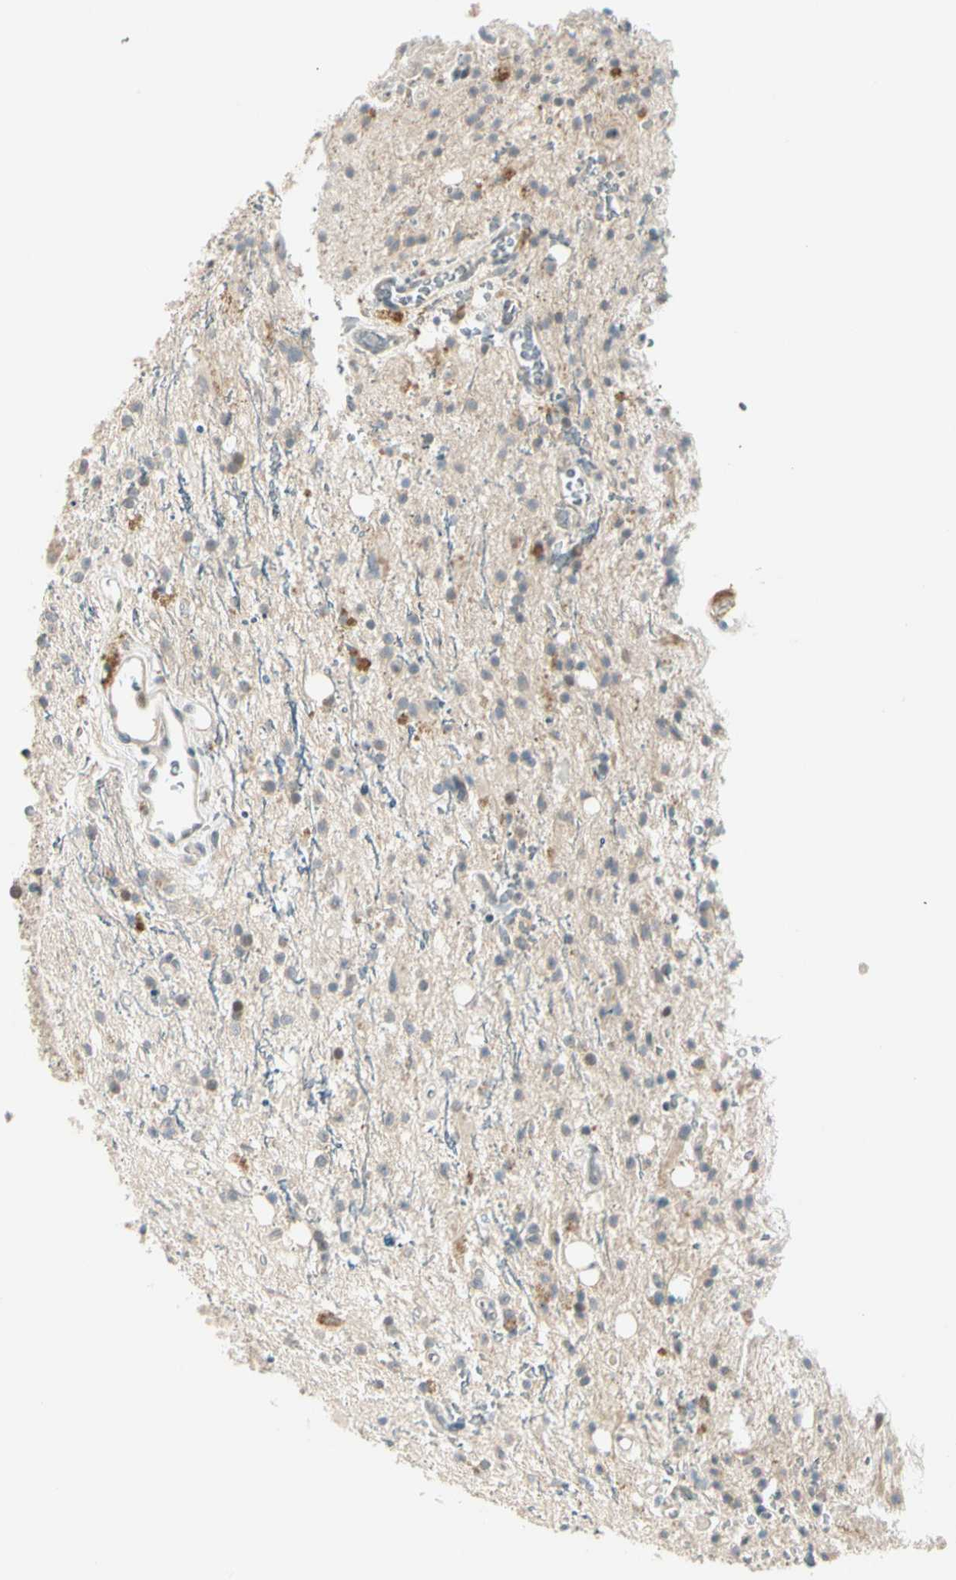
{"staining": {"intensity": "negative", "quantity": "none", "location": "none"}, "tissue": "glioma", "cell_type": "Tumor cells", "image_type": "cancer", "snomed": [{"axis": "morphology", "description": "Glioma, malignant, High grade"}, {"axis": "topography", "description": "Brain"}], "caption": "Immunohistochemistry (IHC) micrograph of neoplastic tissue: glioma stained with DAB (3,3'-diaminobenzidine) demonstrates no significant protein positivity in tumor cells.", "gene": "PCDHB15", "patient": {"sex": "male", "age": 47}}